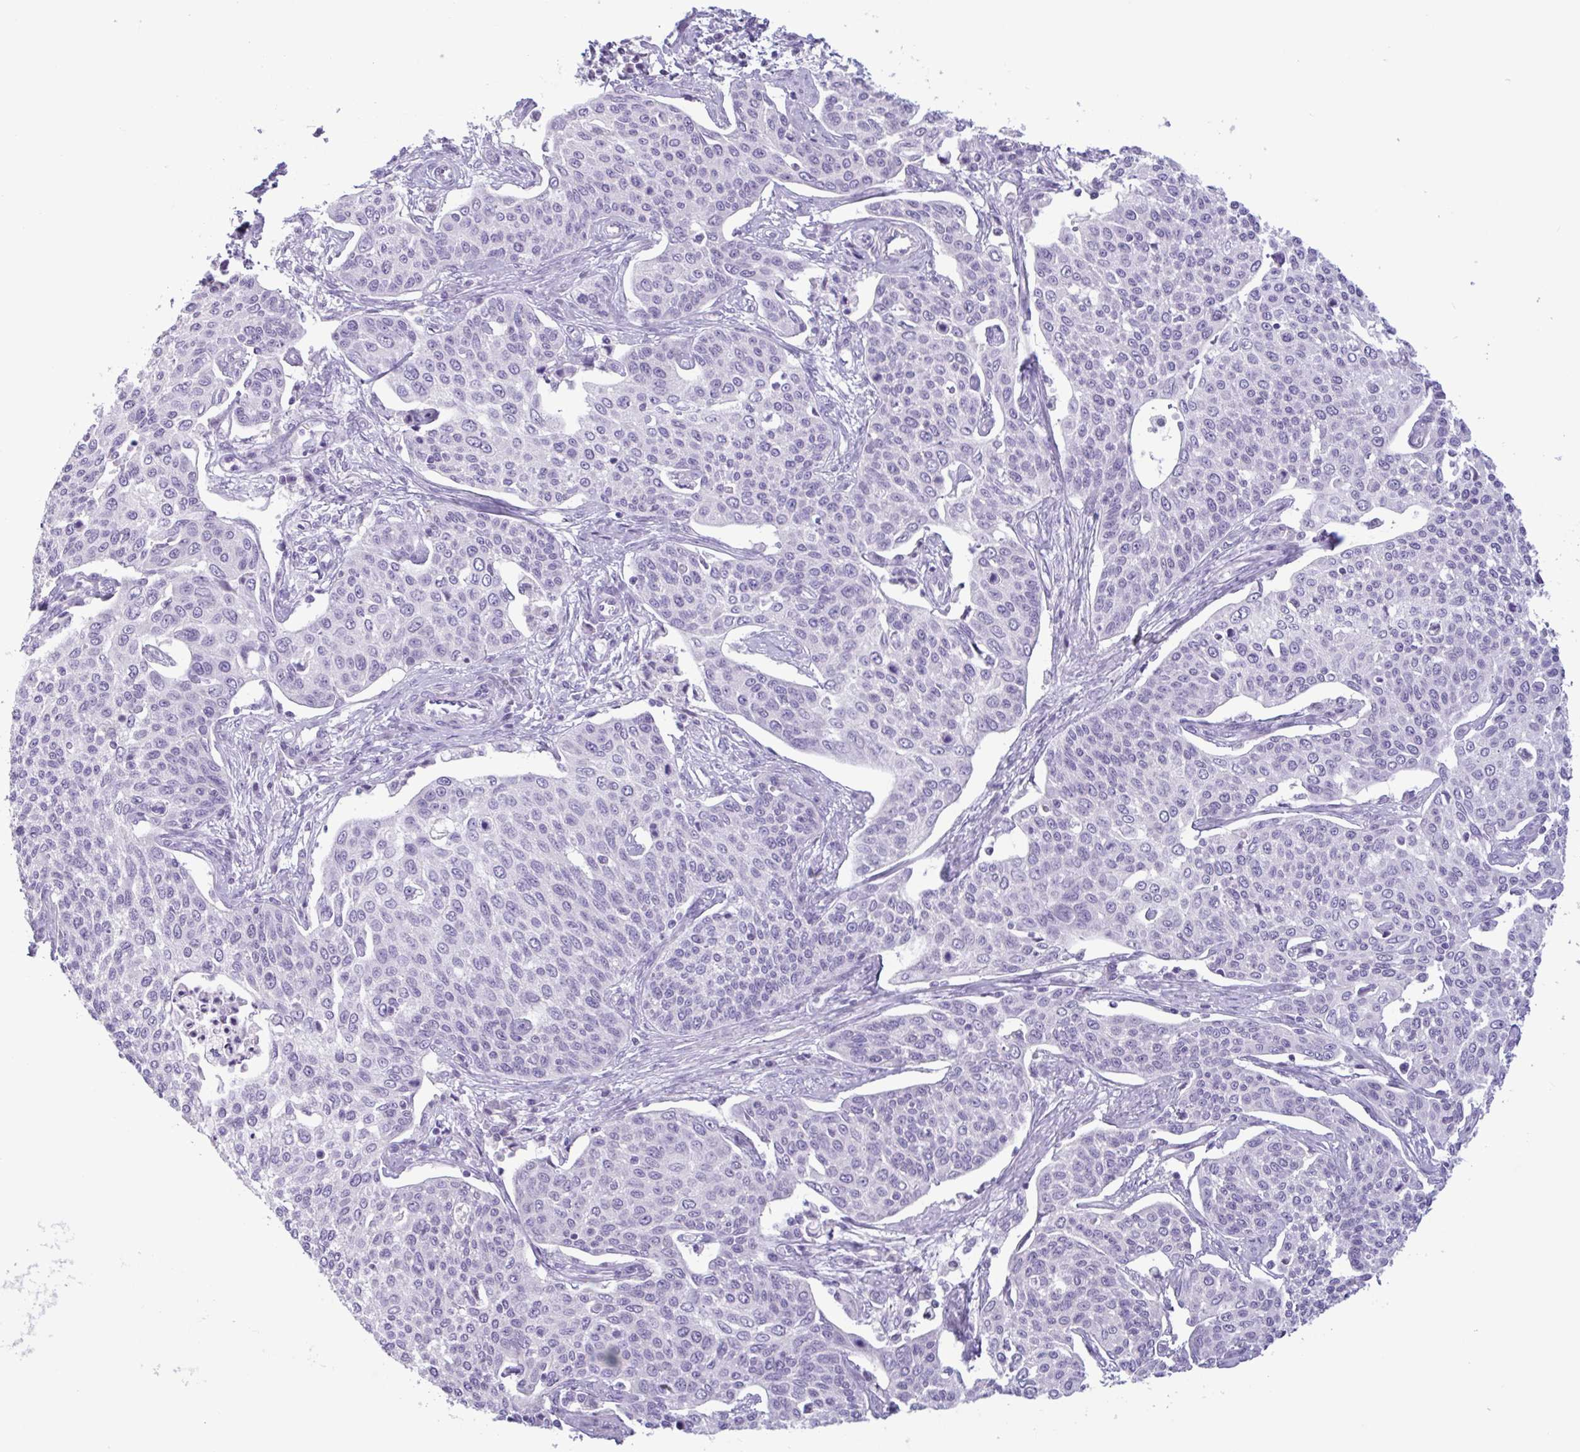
{"staining": {"intensity": "negative", "quantity": "none", "location": "none"}, "tissue": "cervical cancer", "cell_type": "Tumor cells", "image_type": "cancer", "snomed": [{"axis": "morphology", "description": "Squamous cell carcinoma, NOS"}, {"axis": "topography", "description": "Cervix"}], "caption": "Tumor cells are negative for protein expression in human cervical squamous cell carcinoma. Brightfield microscopy of immunohistochemistry (IHC) stained with DAB (brown) and hematoxylin (blue), captured at high magnification.", "gene": "CTSE", "patient": {"sex": "female", "age": 34}}